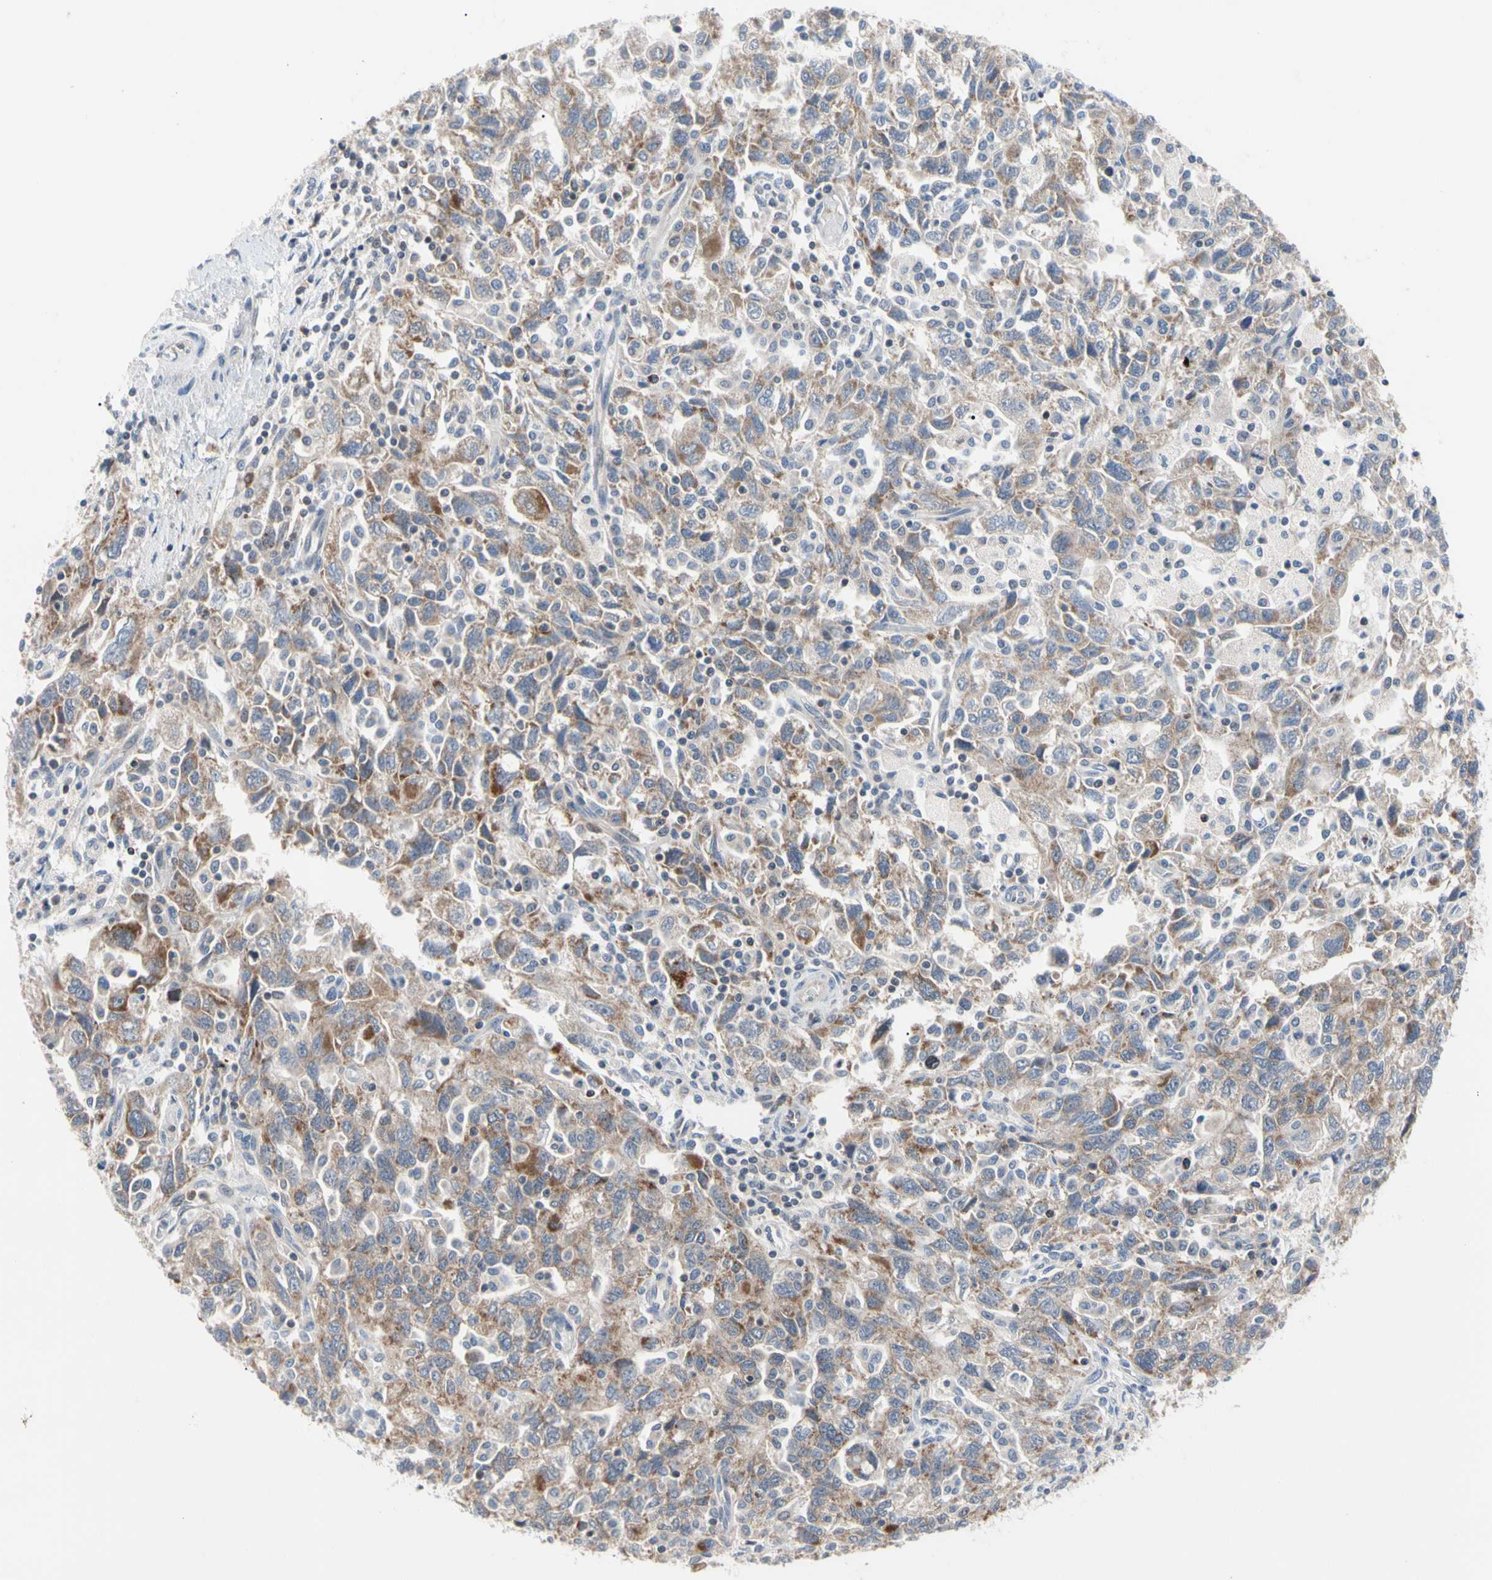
{"staining": {"intensity": "moderate", "quantity": "25%-75%", "location": "cytoplasmic/membranous"}, "tissue": "ovarian cancer", "cell_type": "Tumor cells", "image_type": "cancer", "snomed": [{"axis": "morphology", "description": "Carcinoma, NOS"}, {"axis": "morphology", "description": "Cystadenocarcinoma, serous, NOS"}, {"axis": "topography", "description": "Ovary"}], "caption": "Ovarian carcinoma stained with a brown dye displays moderate cytoplasmic/membranous positive staining in about 25%-75% of tumor cells.", "gene": "MCL1", "patient": {"sex": "female", "age": 69}}